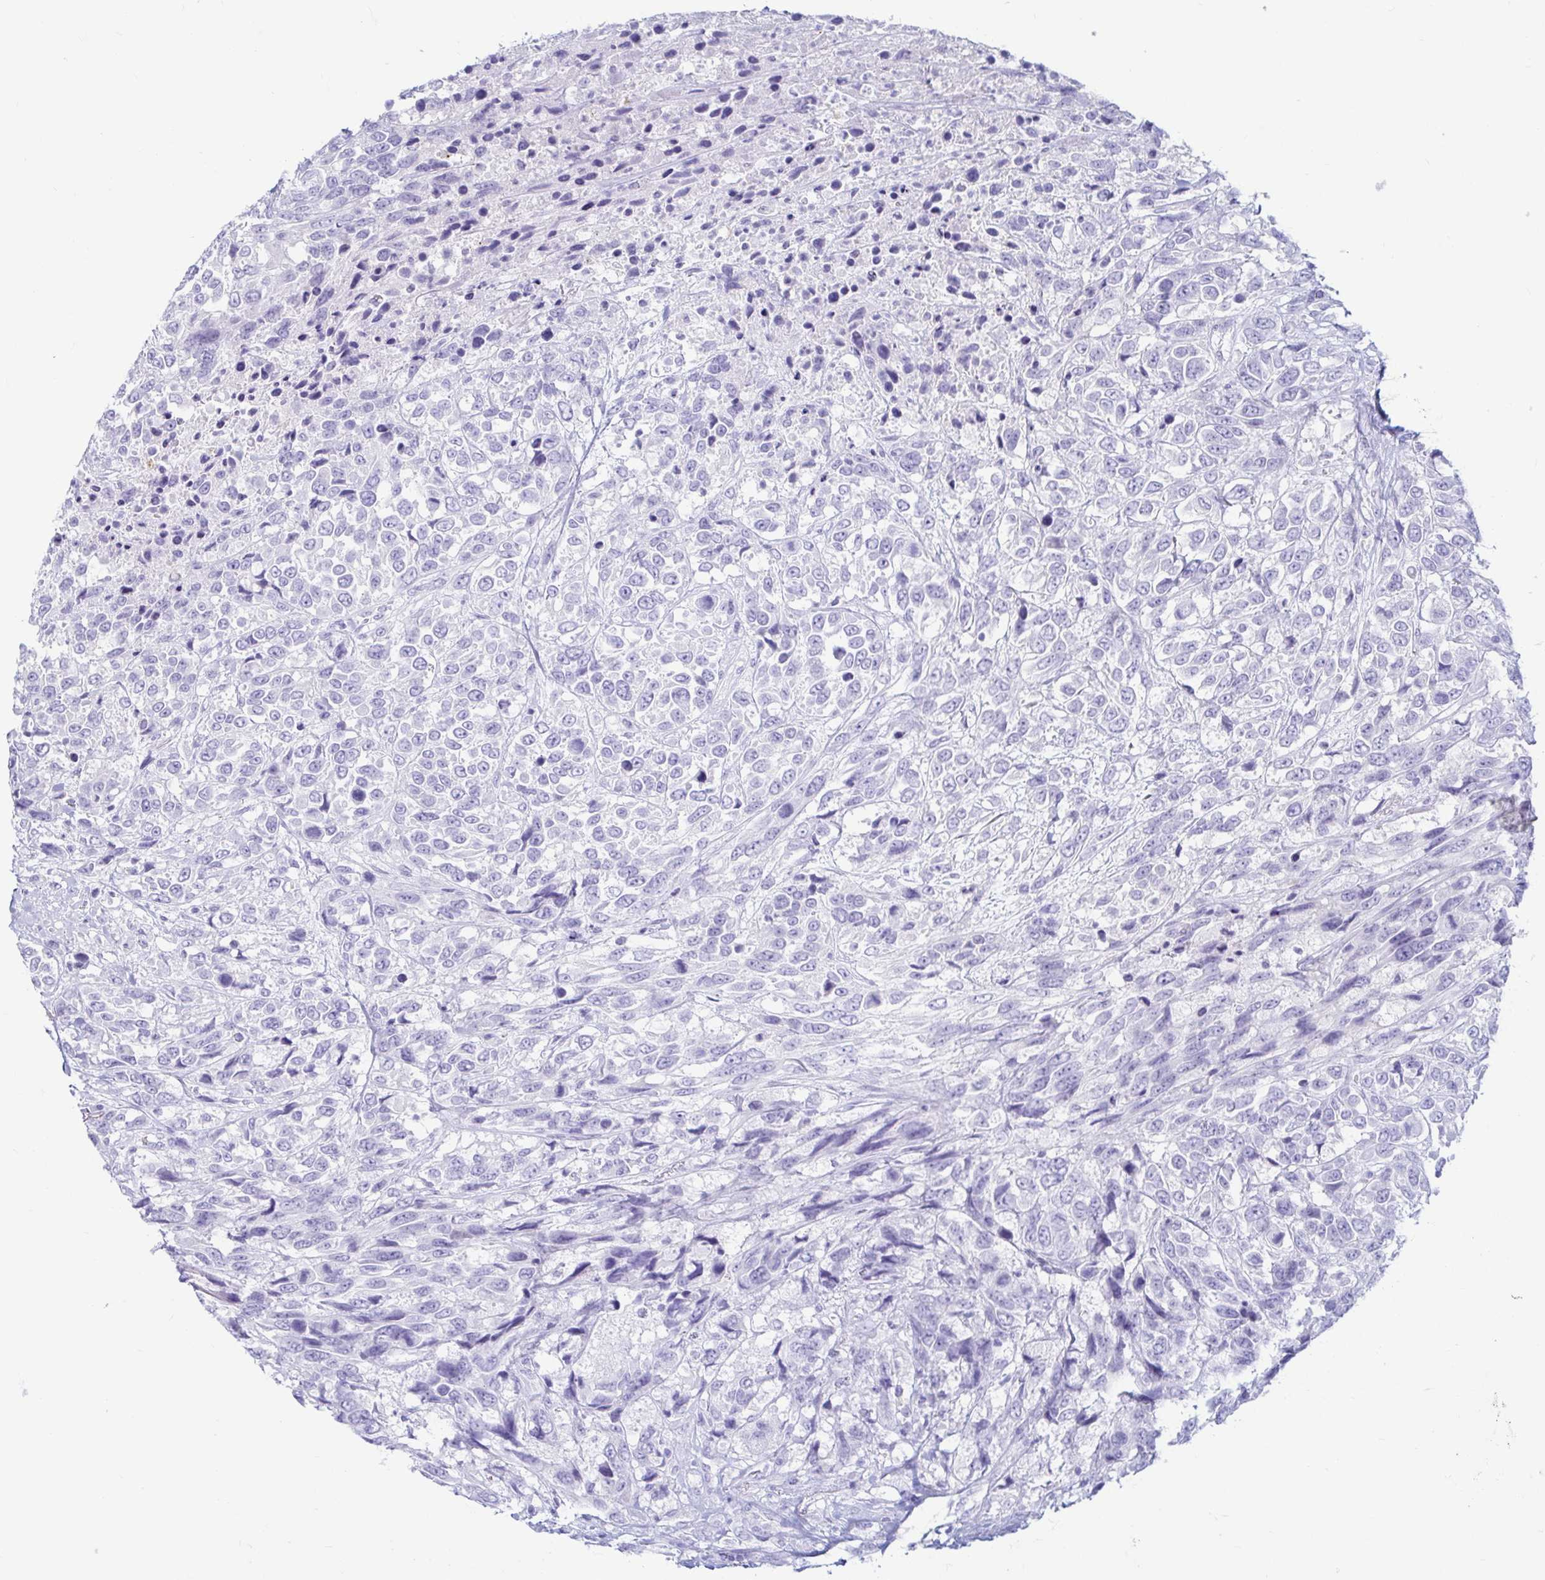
{"staining": {"intensity": "negative", "quantity": "none", "location": "none"}, "tissue": "urothelial cancer", "cell_type": "Tumor cells", "image_type": "cancer", "snomed": [{"axis": "morphology", "description": "Urothelial carcinoma, High grade"}, {"axis": "topography", "description": "Urinary bladder"}], "caption": "Immunohistochemistry photomicrograph of neoplastic tissue: human urothelial cancer stained with DAB (3,3'-diaminobenzidine) displays no significant protein positivity in tumor cells.", "gene": "ERICH6", "patient": {"sex": "female", "age": 70}}